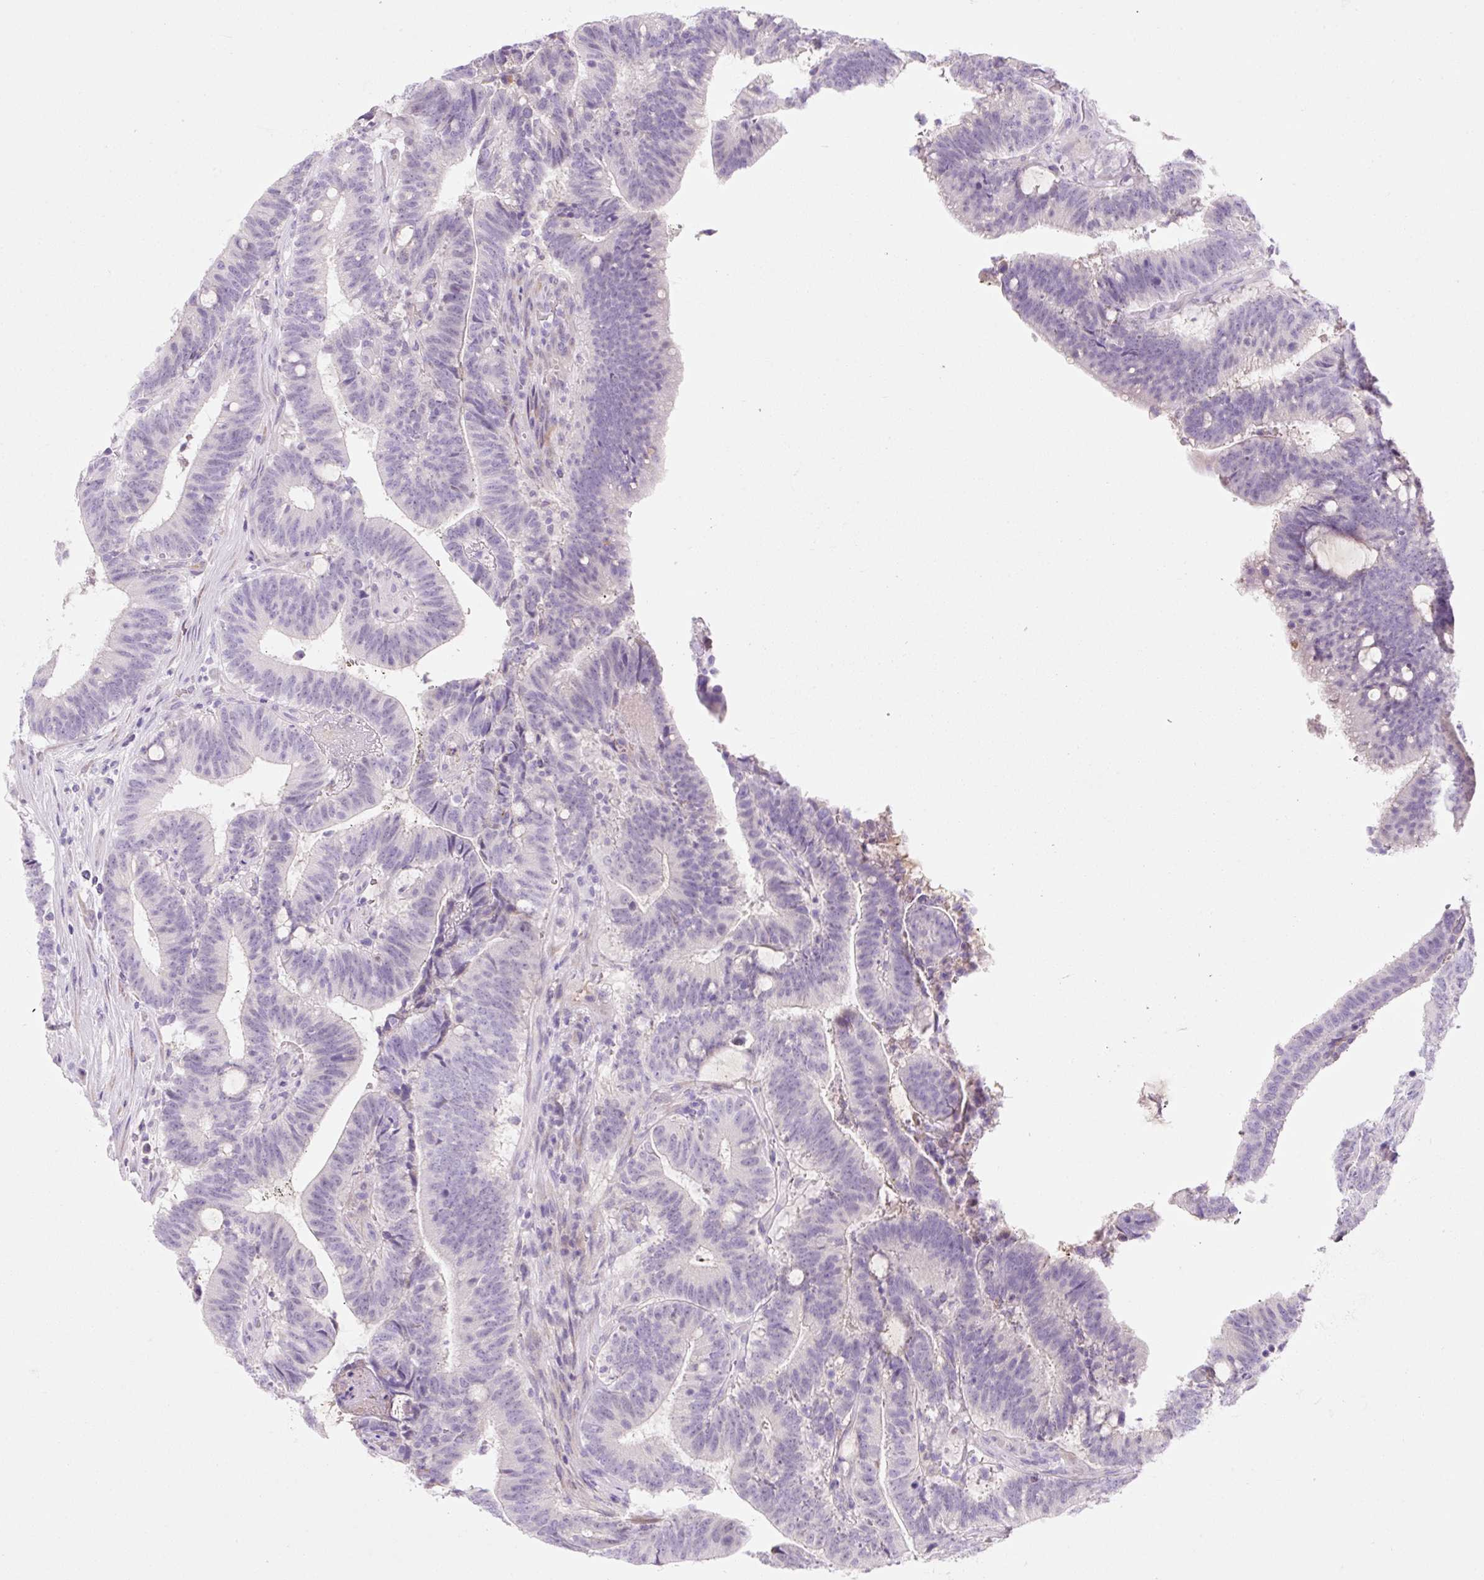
{"staining": {"intensity": "negative", "quantity": "none", "location": "none"}, "tissue": "colorectal cancer", "cell_type": "Tumor cells", "image_type": "cancer", "snomed": [{"axis": "morphology", "description": "Adenocarcinoma, NOS"}, {"axis": "topography", "description": "Colon"}], "caption": "DAB immunohistochemical staining of human colorectal cancer displays no significant expression in tumor cells.", "gene": "ZNF121", "patient": {"sex": "female", "age": 43}}